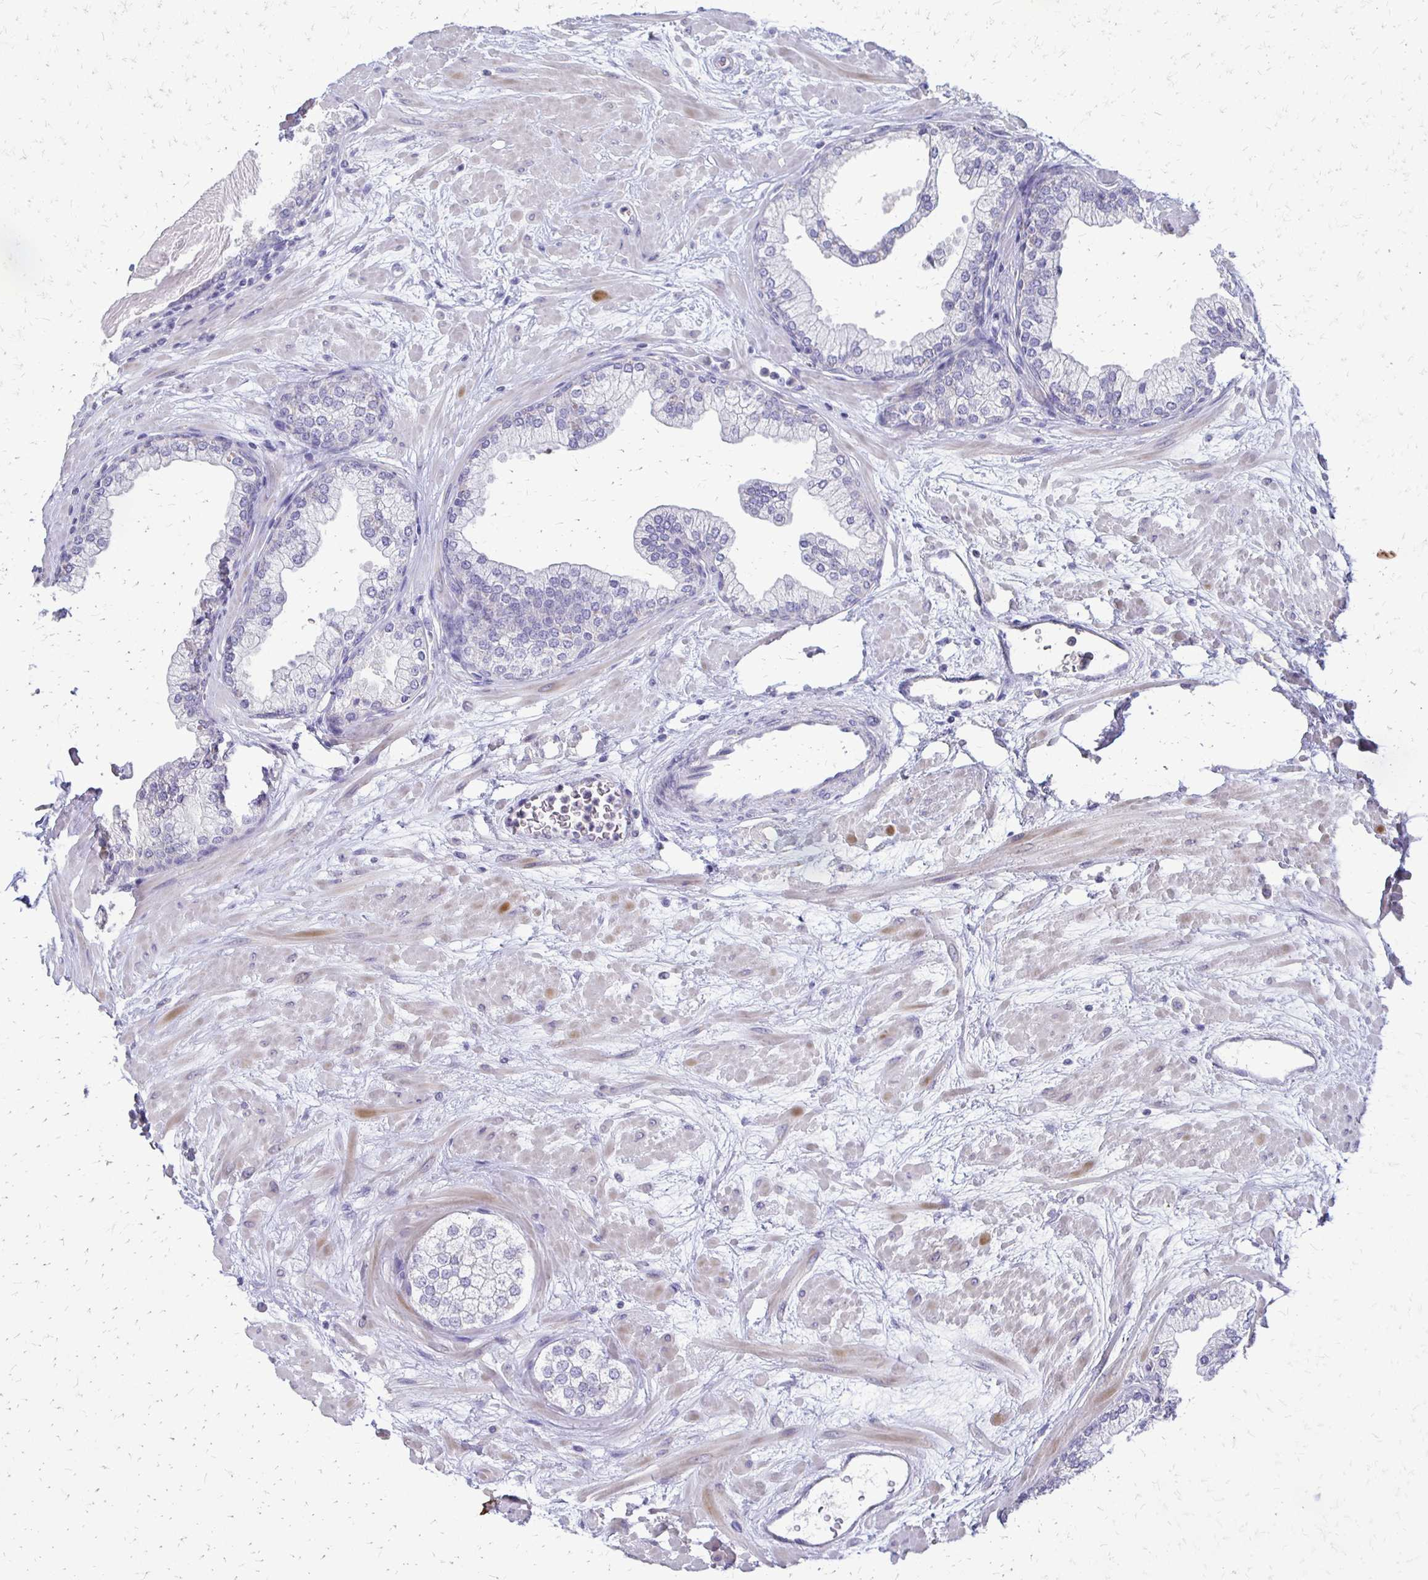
{"staining": {"intensity": "negative", "quantity": "none", "location": "none"}, "tissue": "prostate", "cell_type": "Glandular cells", "image_type": "normal", "snomed": [{"axis": "morphology", "description": "Normal tissue, NOS"}, {"axis": "topography", "description": "Prostate"}, {"axis": "topography", "description": "Peripheral nerve tissue"}], "caption": "There is no significant positivity in glandular cells of prostate. (DAB immunohistochemistry visualized using brightfield microscopy, high magnification).", "gene": "ALPG", "patient": {"sex": "male", "age": 61}}